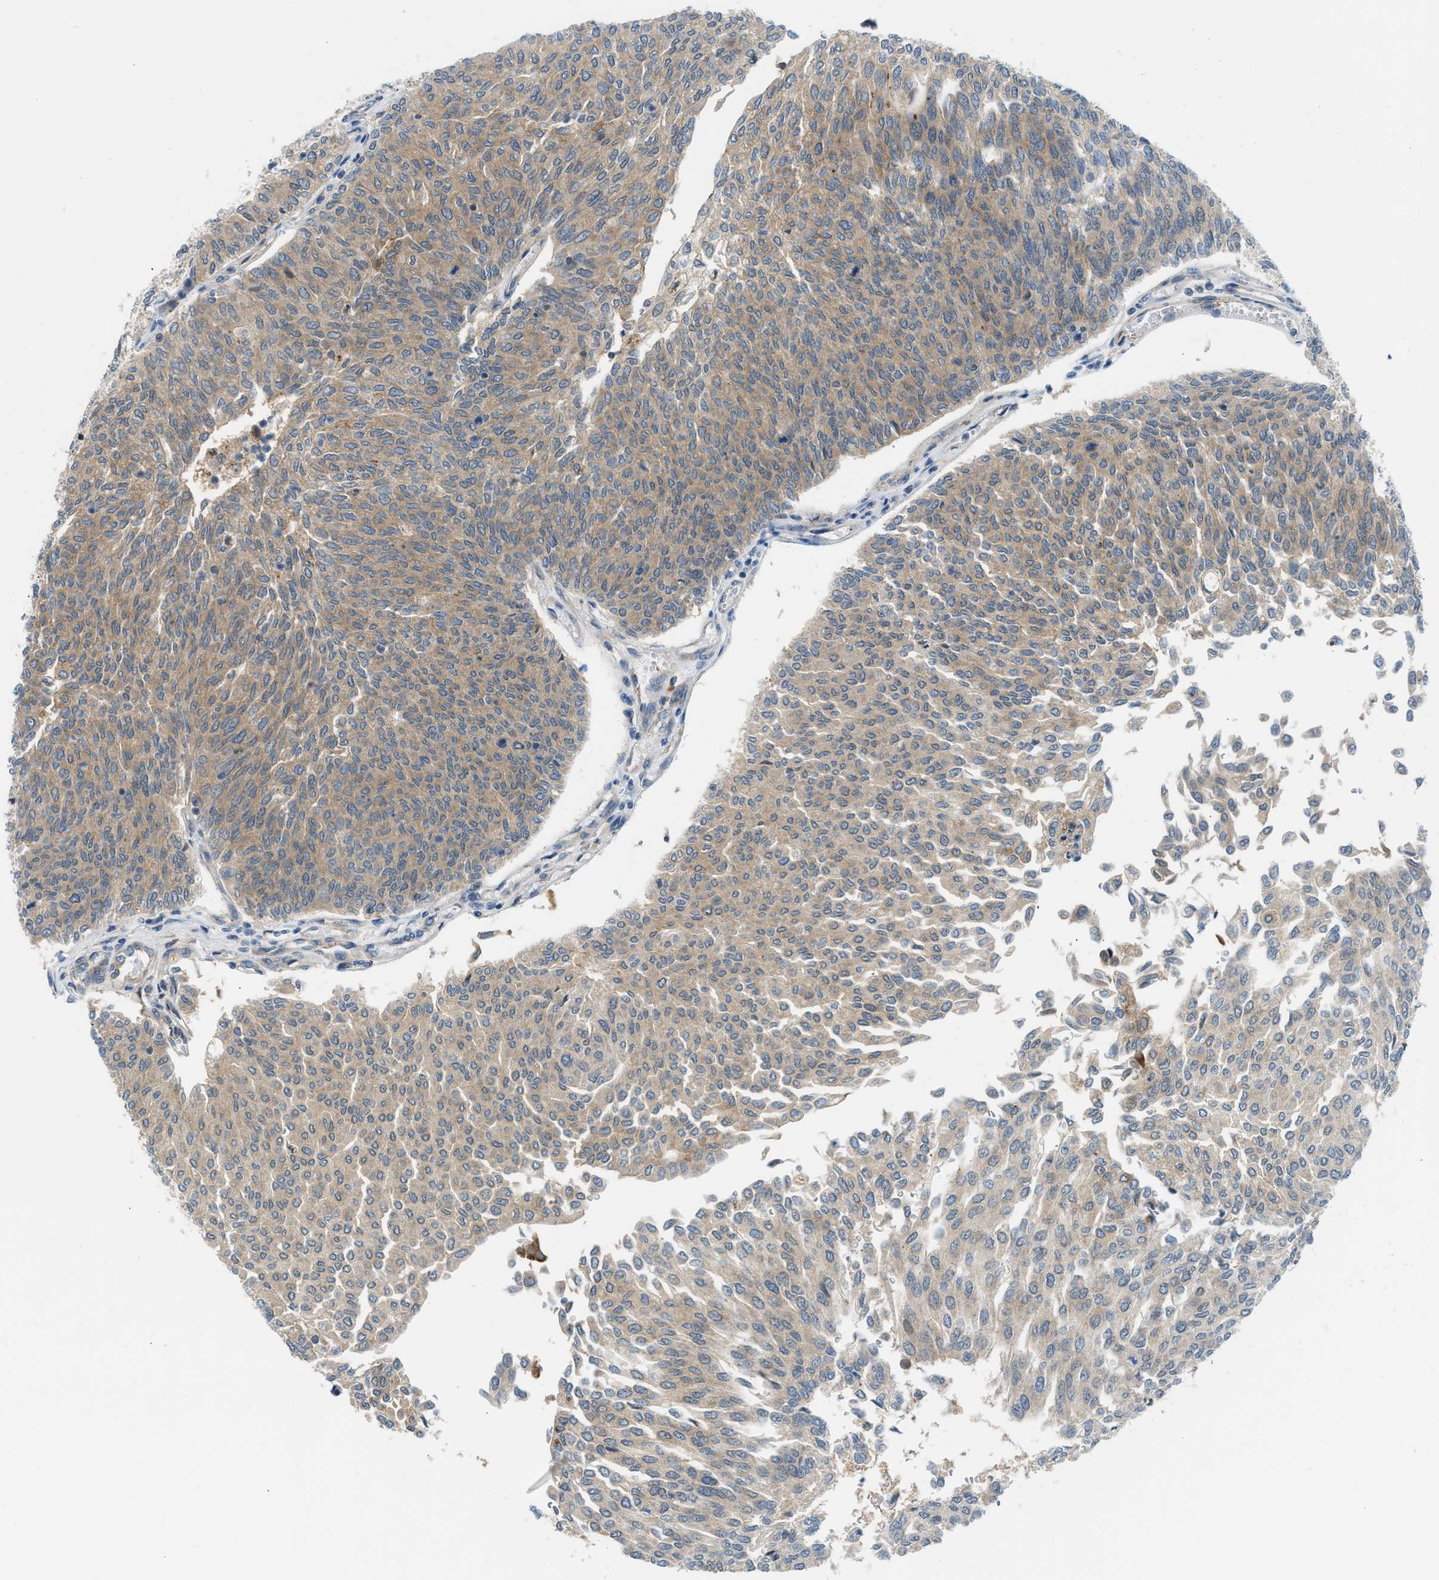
{"staining": {"intensity": "moderate", "quantity": ">75%", "location": "cytoplasmic/membranous"}, "tissue": "urothelial cancer", "cell_type": "Tumor cells", "image_type": "cancer", "snomed": [{"axis": "morphology", "description": "Urothelial carcinoma, Low grade"}, {"axis": "topography", "description": "Urinary bladder"}], "caption": "Immunohistochemistry (IHC) micrograph of neoplastic tissue: low-grade urothelial carcinoma stained using immunohistochemistry (IHC) reveals medium levels of moderate protein expression localized specifically in the cytoplasmic/membranous of tumor cells, appearing as a cytoplasmic/membranous brown color.", "gene": "SESN2", "patient": {"sex": "female", "age": 79}}